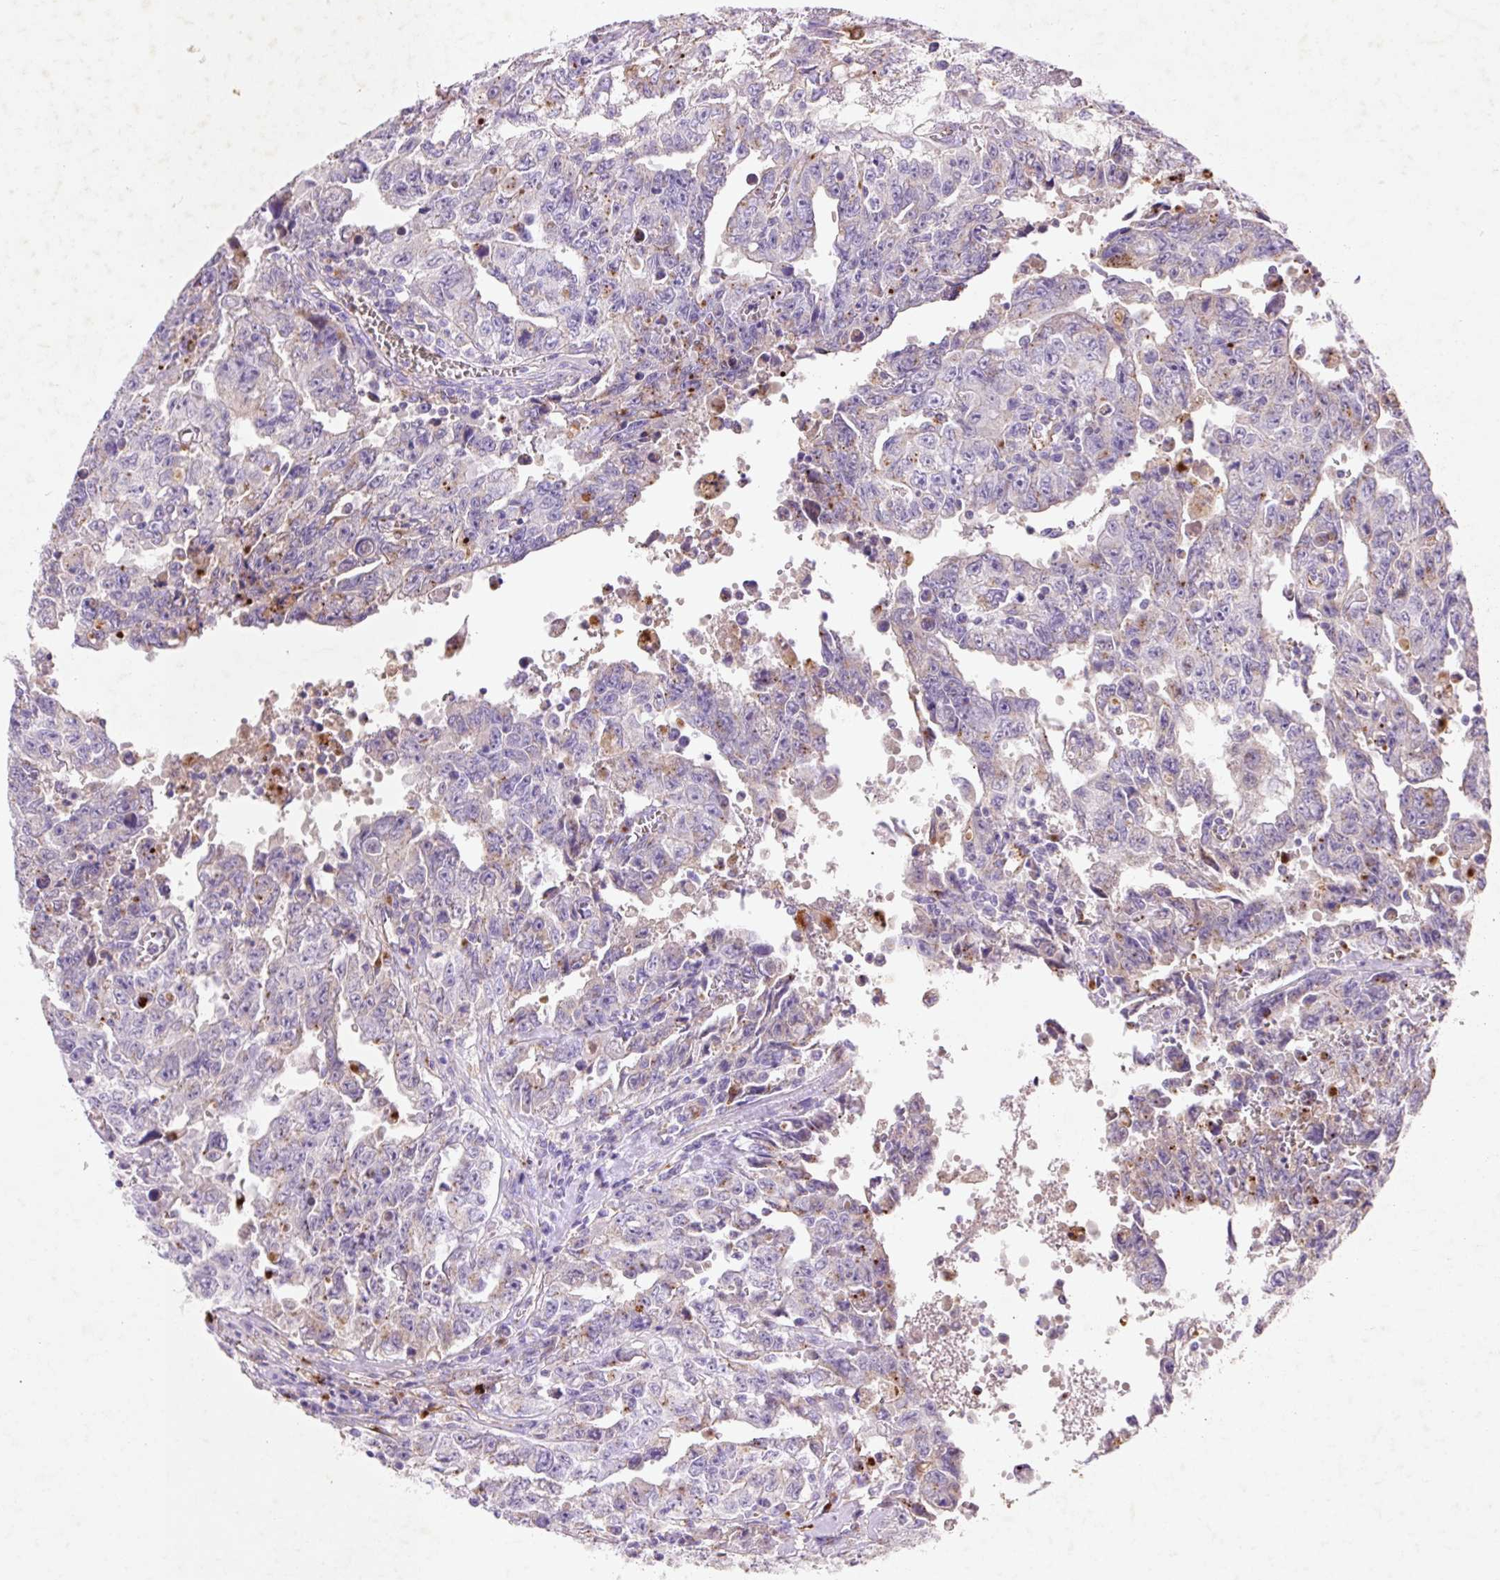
{"staining": {"intensity": "negative", "quantity": "none", "location": "none"}, "tissue": "testis cancer", "cell_type": "Tumor cells", "image_type": "cancer", "snomed": [{"axis": "morphology", "description": "Carcinoma, Embryonal, NOS"}, {"axis": "topography", "description": "Testis"}], "caption": "Immunohistochemical staining of embryonal carcinoma (testis) reveals no significant staining in tumor cells.", "gene": "HEXA", "patient": {"sex": "male", "age": 24}}